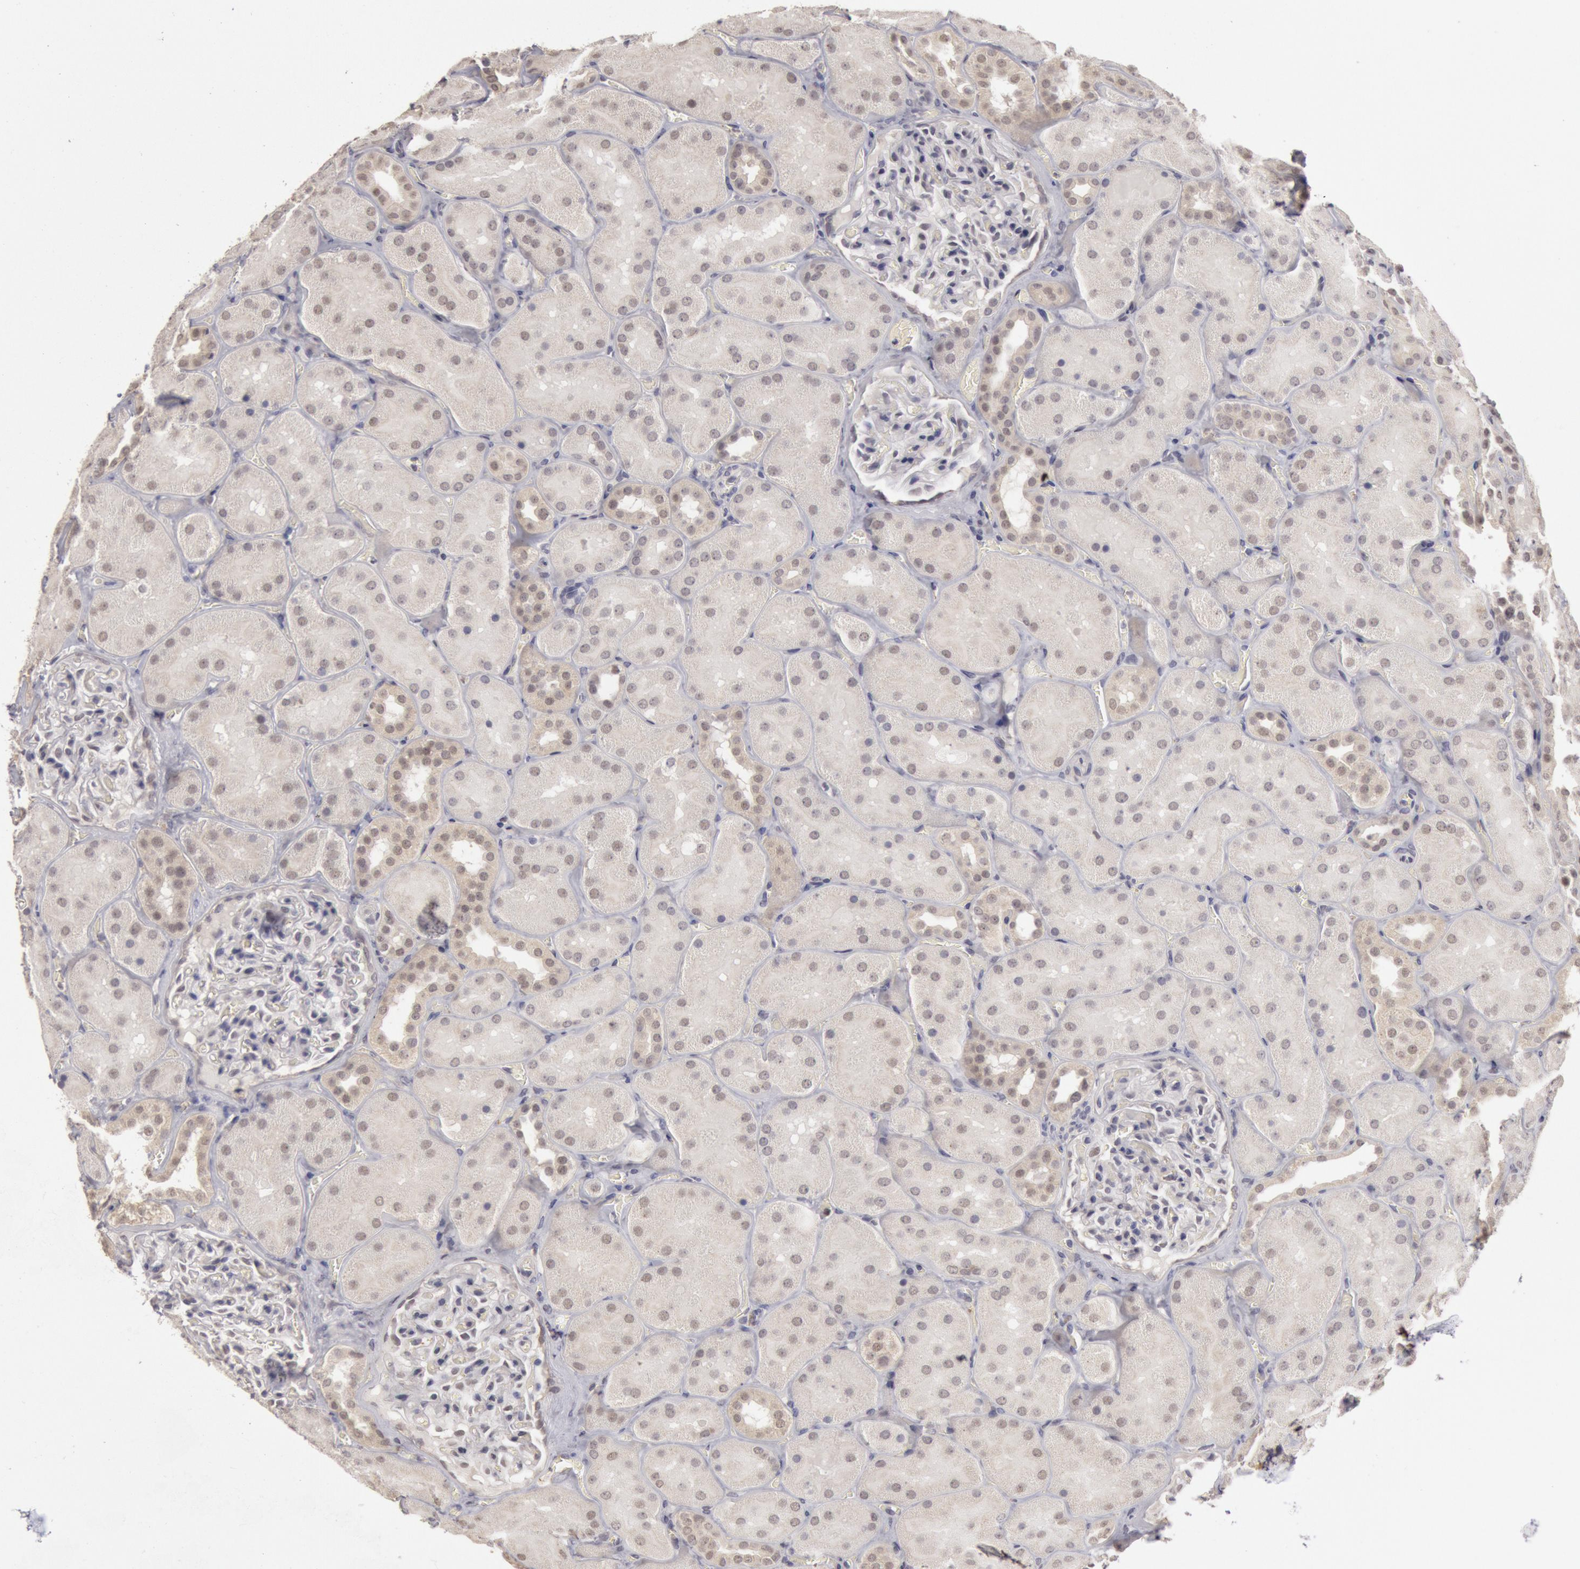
{"staining": {"intensity": "negative", "quantity": "none", "location": "none"}, "tissue": "kidney", "cell_type": "Cells in glomeruli", "image_type": "normal", "snomed": [{"axis": "morphology", "description": "Normal tissue, NOS"}, {"axis": "topography", "description": "Kidney"}], "caption": "This is an IHC micrograph of normal kidney. There is no positivity in cells in glomeruli.", "gene": "RIMBP3B", "patient": {"sex": "male", "age": 28}}